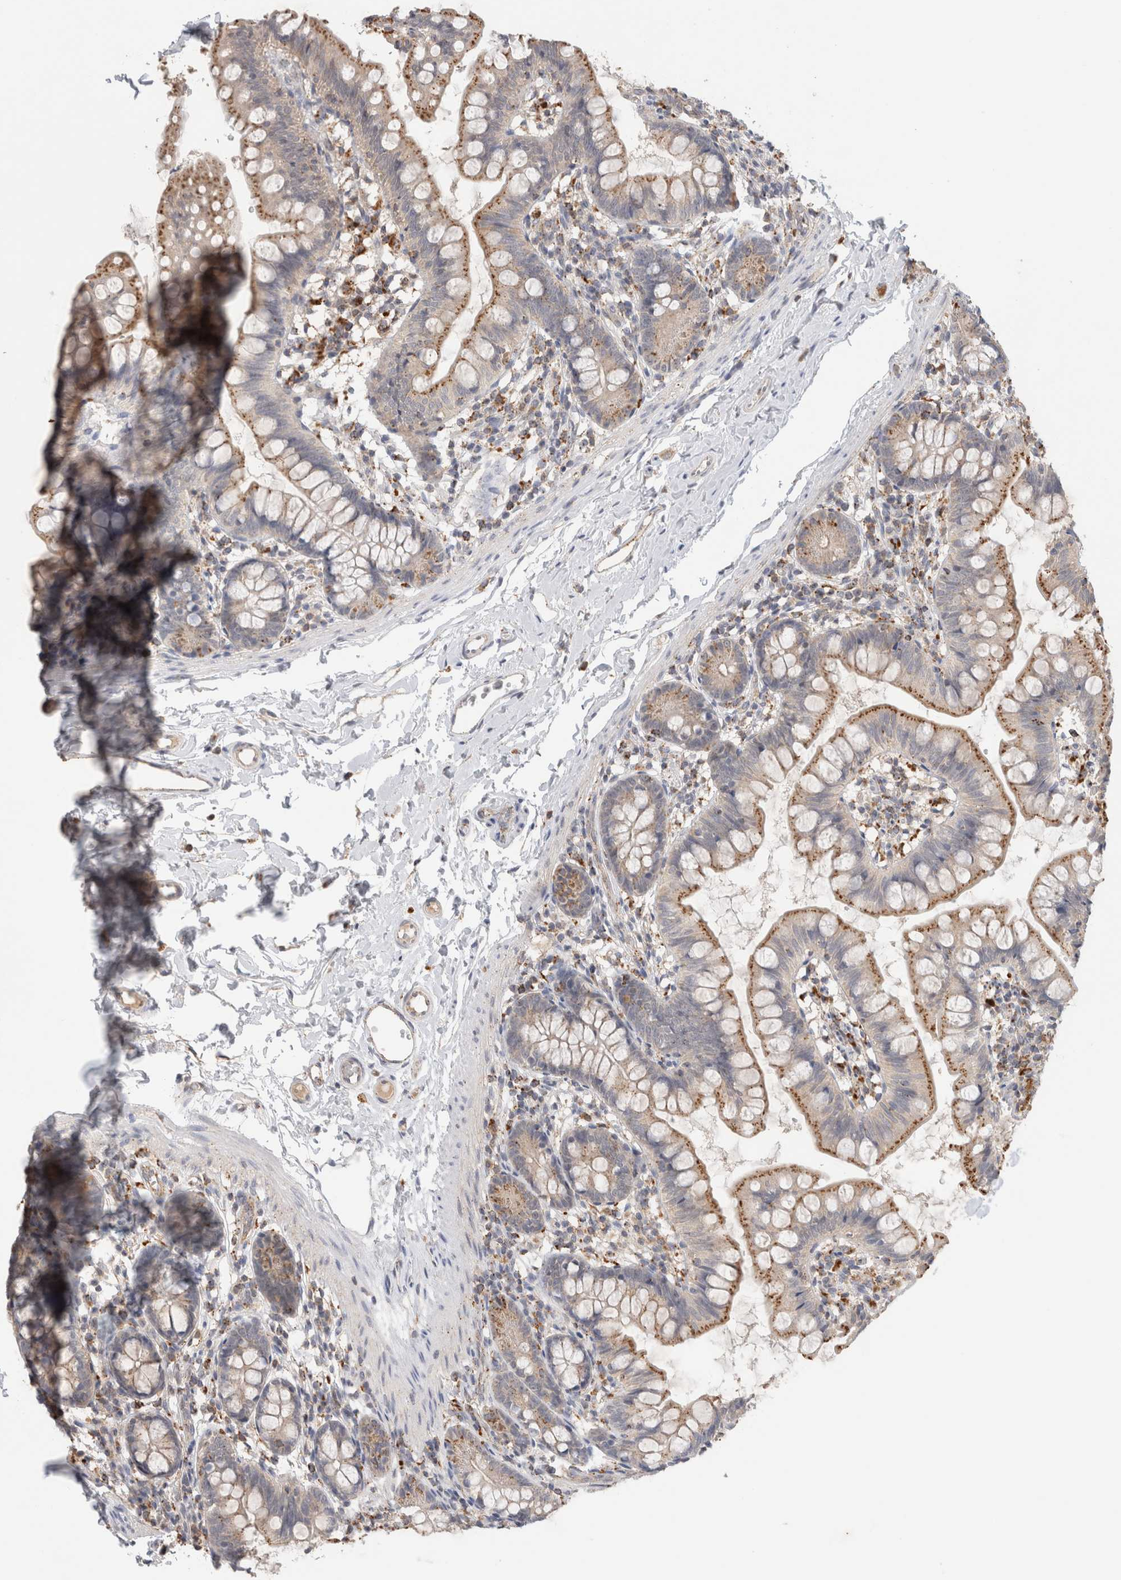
{"staining": {"intensity": "moderate", "quantity": ">75%", "location": "cytoplasmic/membranous"}, "tissue": "small intestine", "cell_type": "Glandular cells", "image_type": "normal", "snomed": [{"axis": "morphology", "description": "Normal tissue, NOS"}, {"axis": "topography", "description": "Small intestine"}], "caption": "IHC histopathology image of normal small intestine stained for a protein (brown), which reveals medium levels of moderate cytoplasmic/membranous expression in about >75% of glandular cells.", "gene": "GNS", "patient": {"sex": "male", "age": 7}}